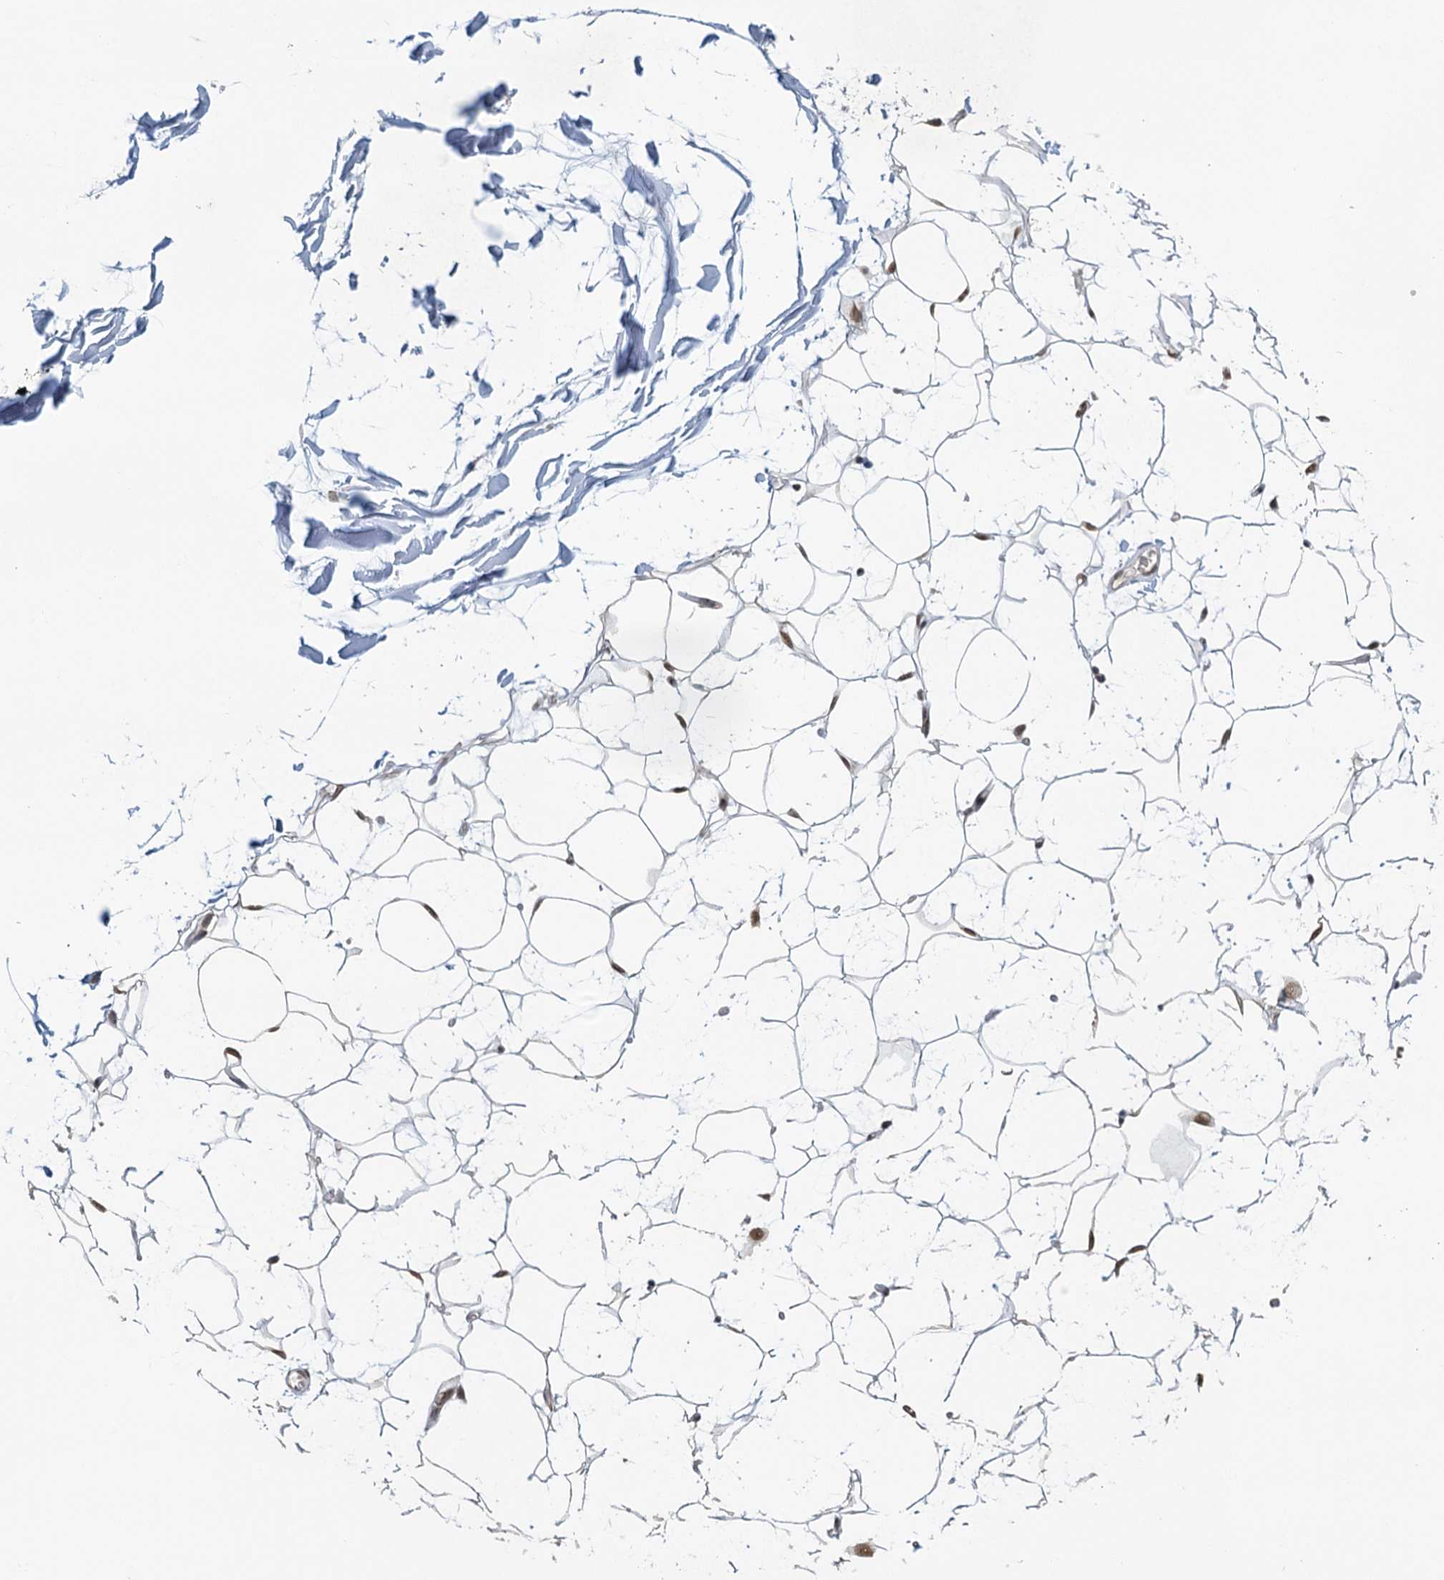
{"staining": {"intensity": "moderate", "quantity": ">75%", "location": "nuclear"}, "tissue": "adipose tissue", "cell_type": "Adipocytes", "image_type": "normal", "snomed": [{"axis": "morphology", "description": "Normal tissue, NOS"}, {"axis": "topography", "description": "Breast"}], "caption": "A high-resolution photomicrograph shows immunohistochemistry (IHC) staining of unremarkable adipose tissue, which displays moderate nuclear staining in about >75% of adipocytes. (IHC, brightfield microscopy, high magnification).", "gene": "TREX1", "patient": {"sex": "female", "age": 26}}